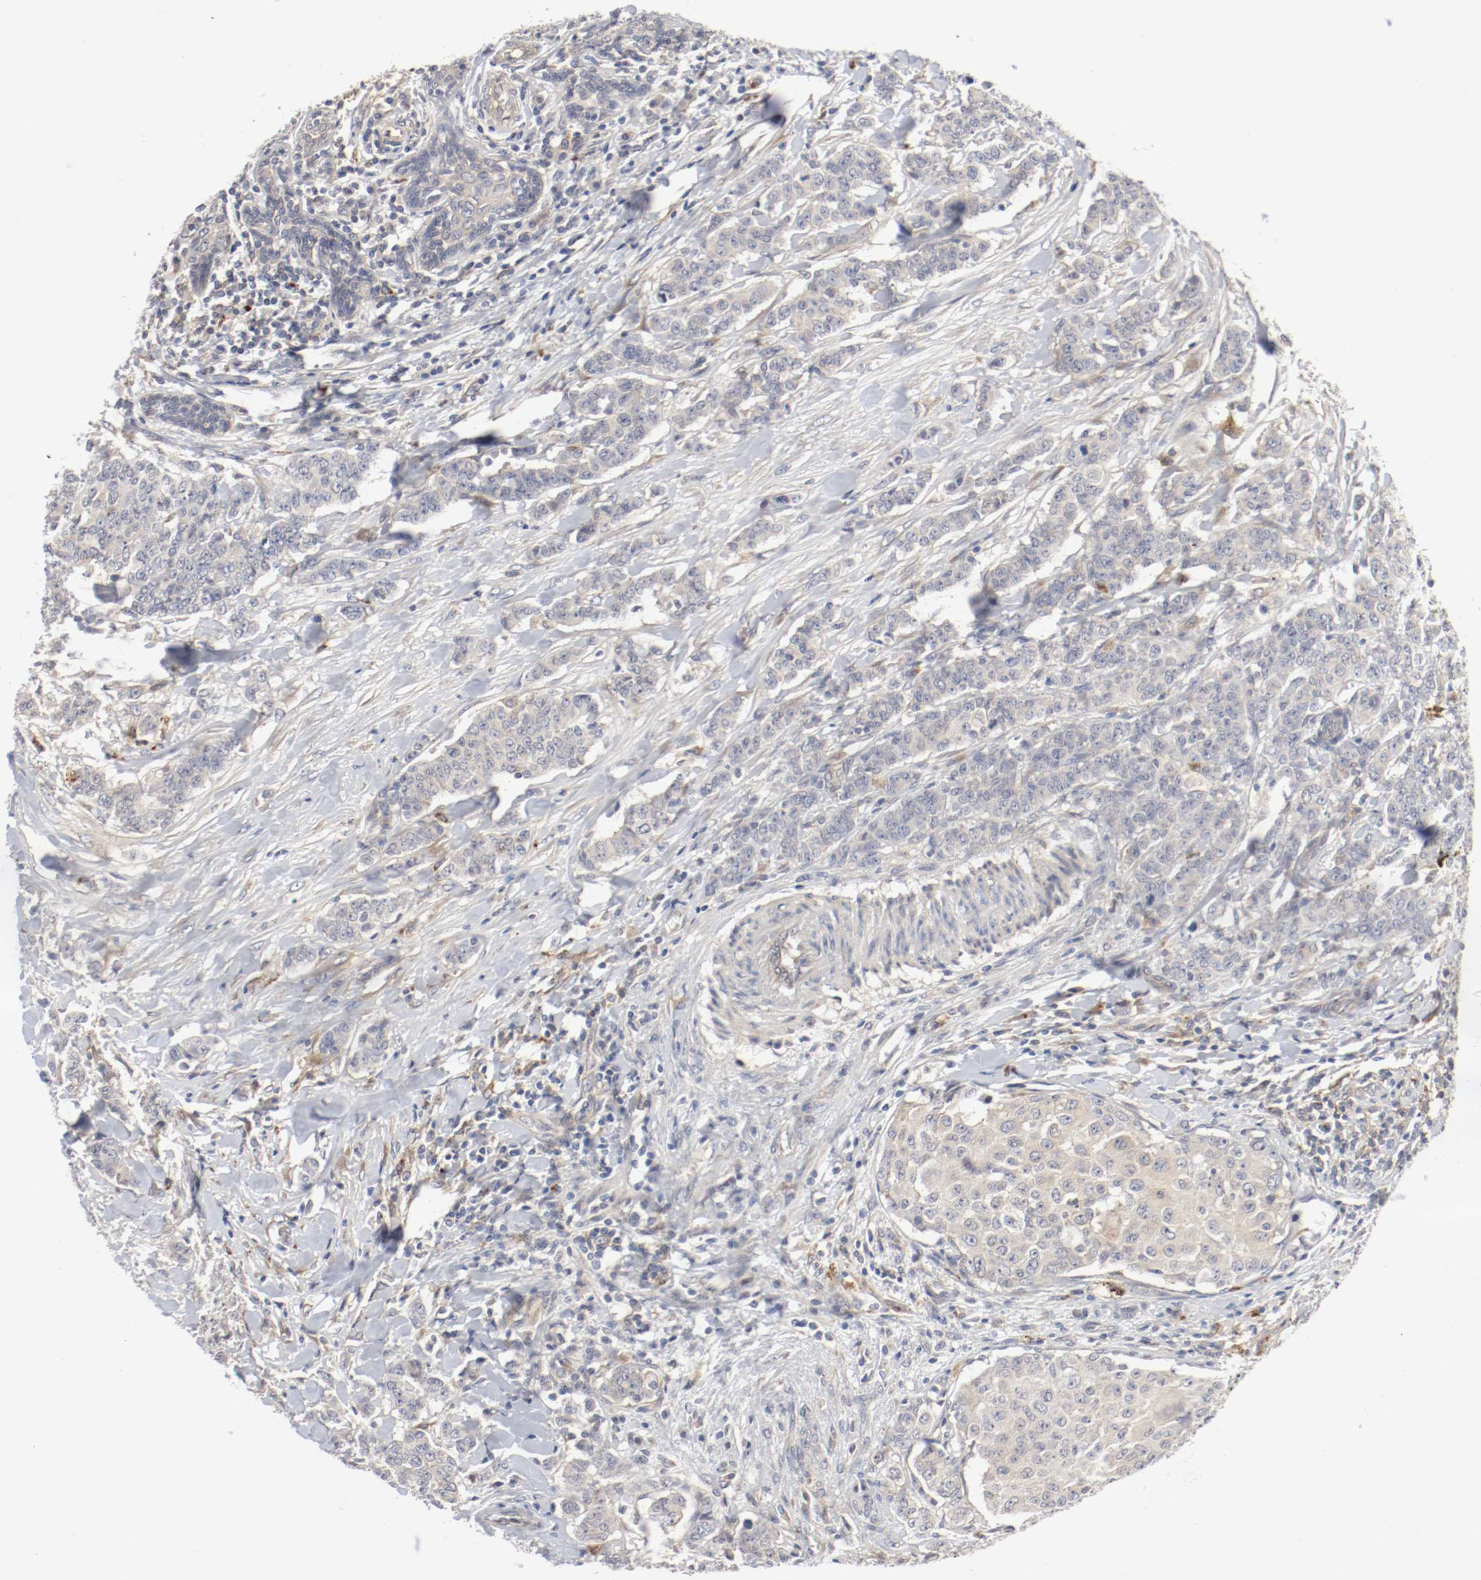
{"staining": {"intensity": "weak", "quantity": ">75%", "location": "cytoplasmic/membranous"}, "tissue": "breast cancer", "cell_type": "Tumor cells", "image_type": "cancer", "snomed": [{"axis": "morphology", "description": "Duct carcinoma"}, {"axis": "topography", "description": "Breast"}], "caption": "A micrograph of breast cancer stained for a protein exhibits weak cytoplasmic/membranous brown staining in tumor cells. The staining was performed using DAB (3,3'-diaminobenzidine), with brown indicating positive protein expression. Nuclei are stained blue with hematoxylin.", "gene": "REN", "patient": {"sex": "female", "age": 40}}